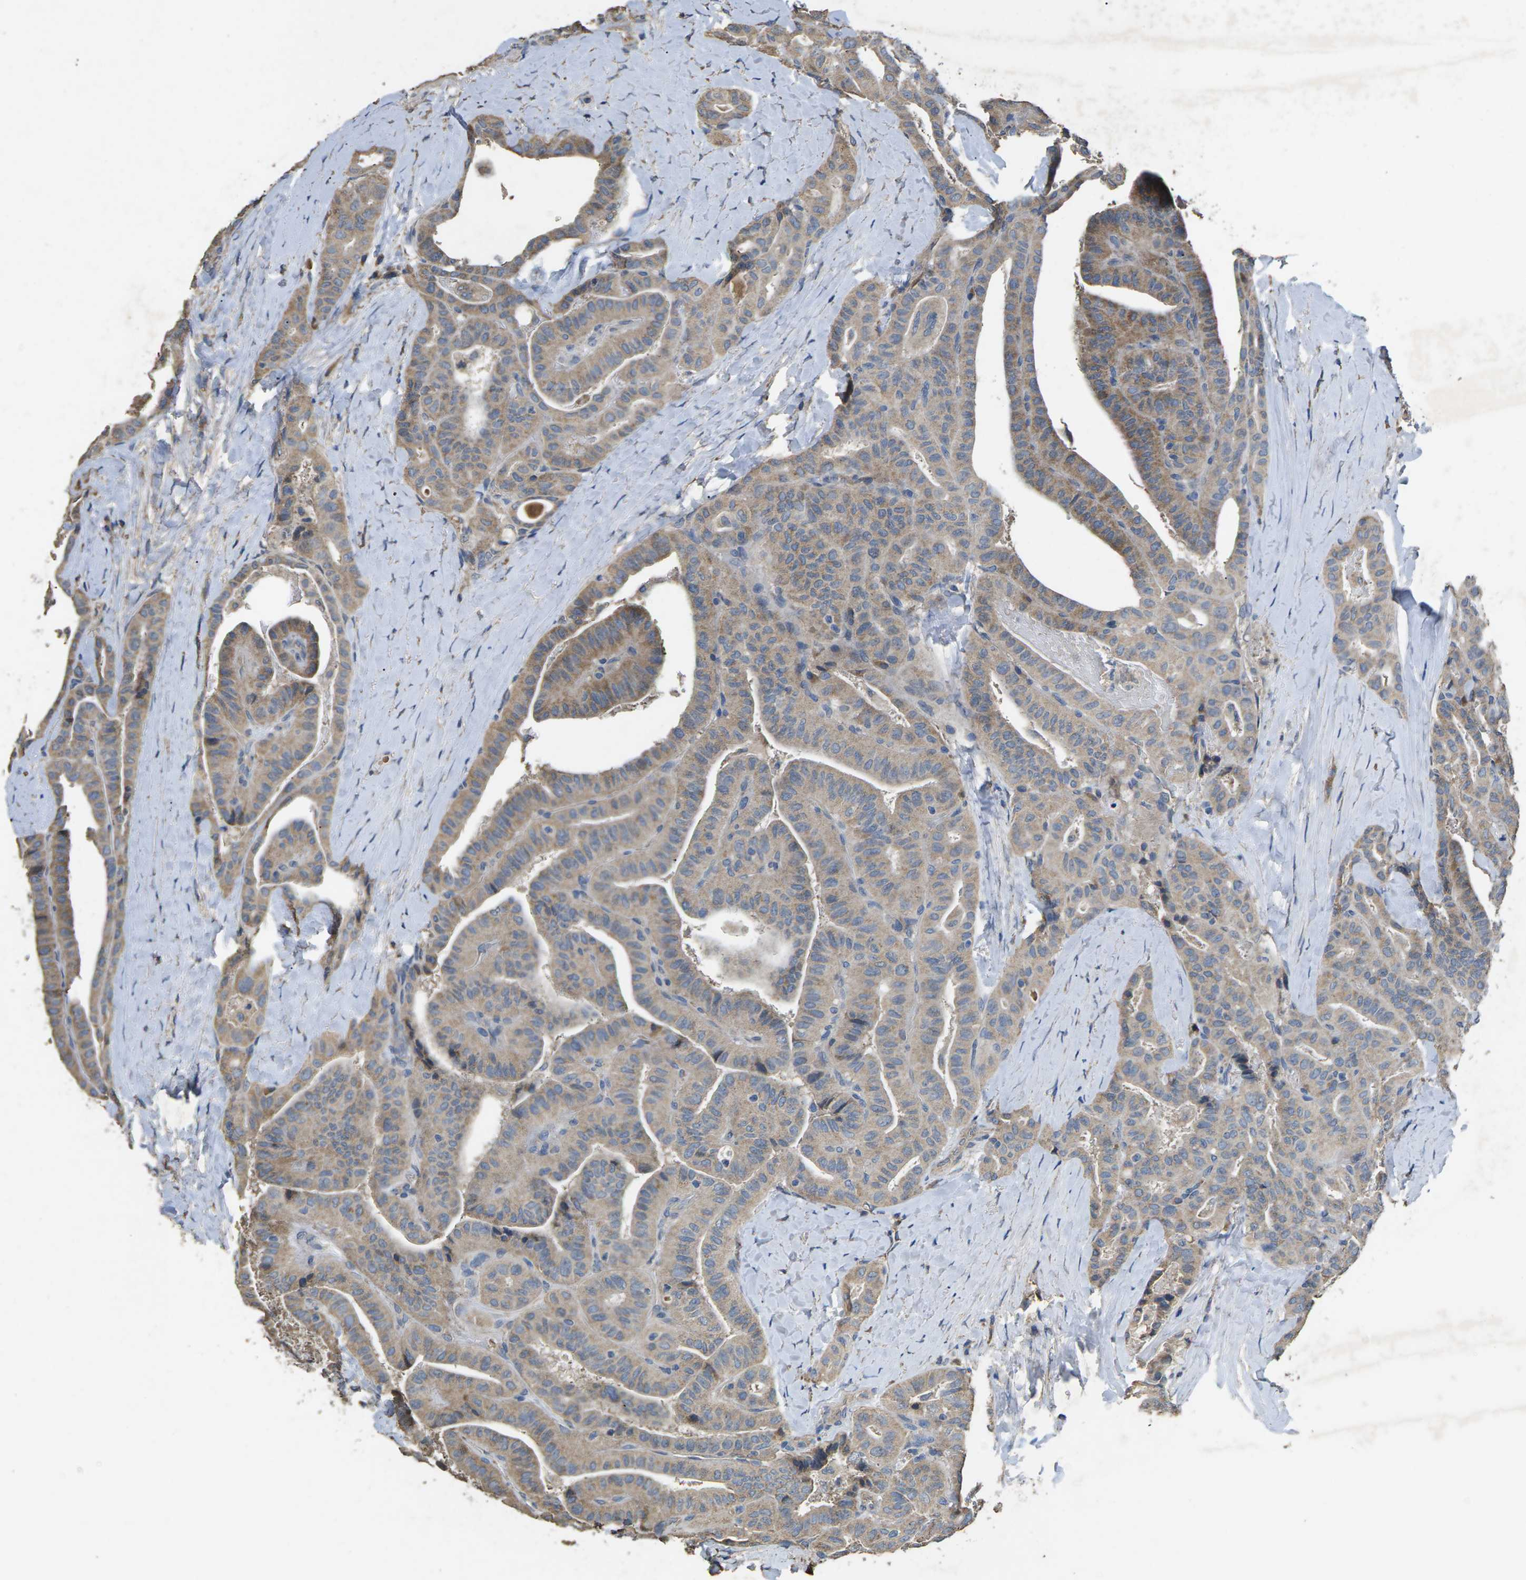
{"staining": {"intensity": "weak", "quantity": "25%-75%", "location": "cytoplasmic/membranous"}, "tissue": "thyroid cancer", "cell_type": "Tumor cells", "image_type": "cancer", "snomed": [{"axis": "morphology", "description": "Papillary adenocarcinoma, NOS"}, {"axis": "topography", "description": "Thyroid gland"}], "caption": "Protein expression analysis of human papillary adenocarcinoma (thyroid) reveals weak cytoplasmic/membranous staining in about 25%-75% of tumor cells. The protein is shown in brown color, while the nuclei are stained blue.", "gene": "B4GAT1", "patient": {"sex": "male", "age": 77}}